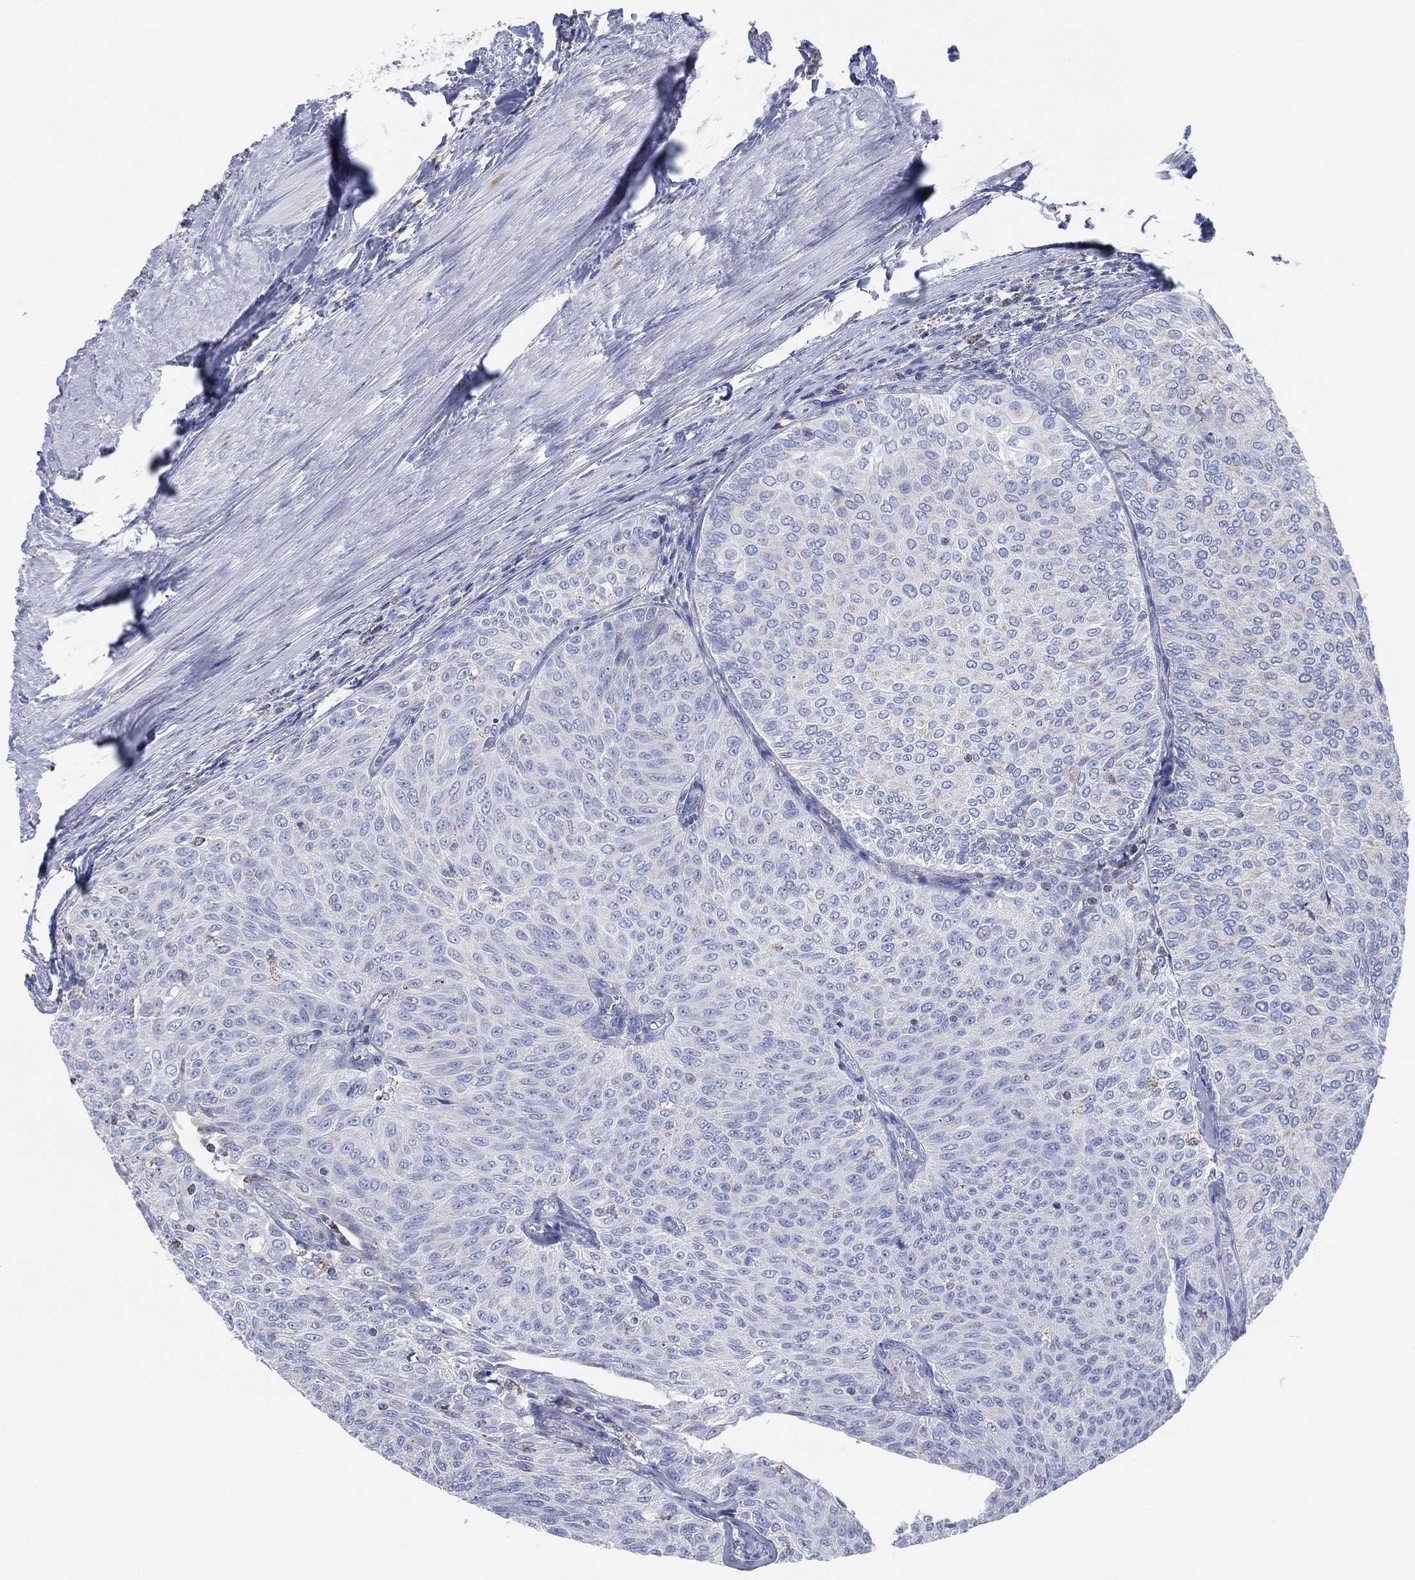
{"staining": {"intensity": "negative", "quantity": "none", "location": "none"}, "tissue": "urothelial cancer", "cell_type": "Tumor cells", "image_type": "cancer", "snomed": [{"axis": "morphology", "description": "Urothelial carcinoma, Low grade"}, {"axis": "topography", "description": "Ureter, NOS"}, {"axis": "topography", "description": "Urinary bladder"}], "caption": "This micrograph is of urothelial carcinoma (low-grade) stained with IHC to label a protein in brown with the nuclei are counter-stained blue. There is no staining in tumor cells.", "gene": "CFTR", "patient": {"sex": "male", "age": 78}}